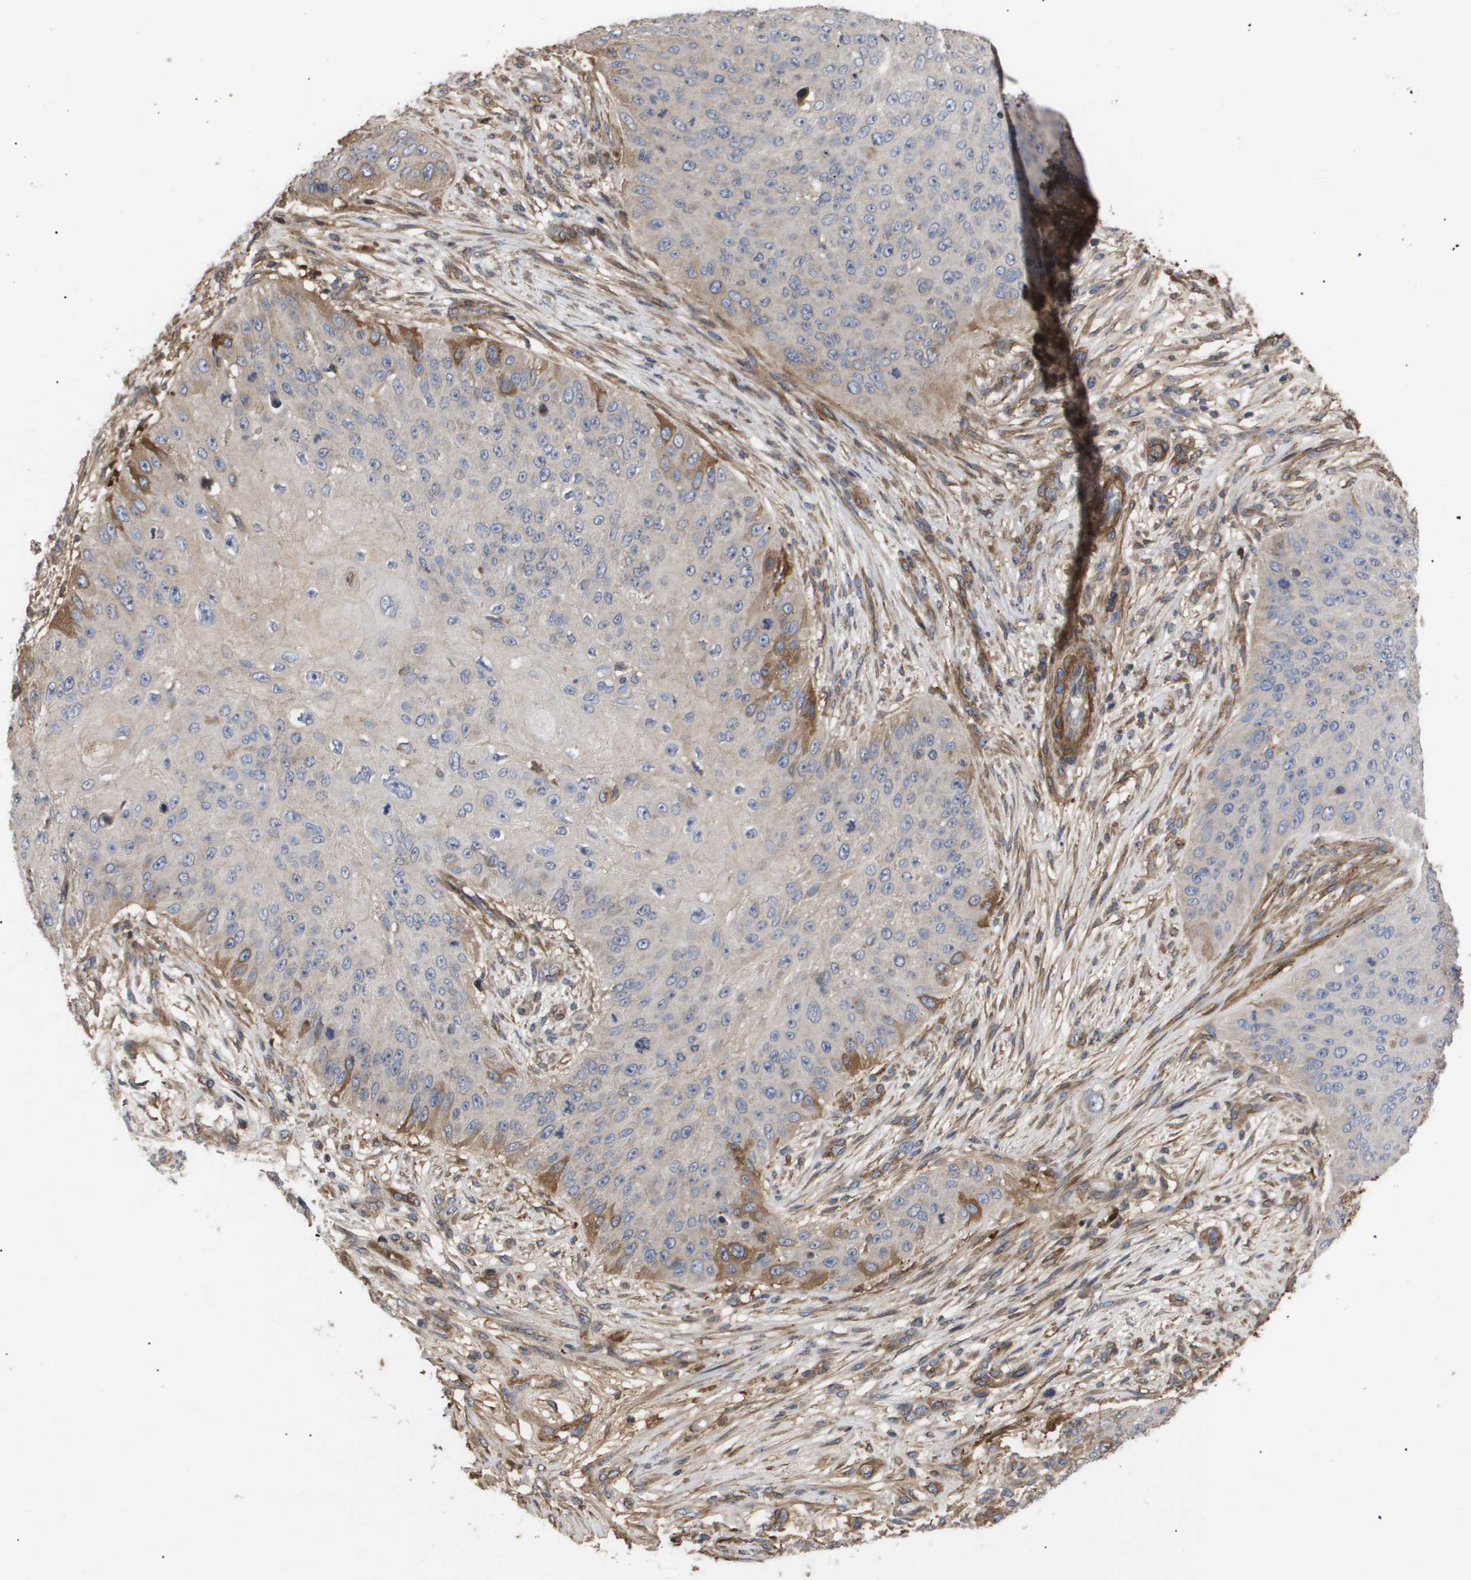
{"staining": {"intensity": "moderate", "quantity": "<25%", "location": "cytoplasmic/membranous"}, "tissue": "skin cancer", "cell_type": "Tumor cells", "image_type": "cancer", "snomed": [{"axis": "morphology", "description": "Squamous cell carcinoma, NOS"}, {"axis": "topography", "description": "Skin"}], "caption": "Protein expression analysis of human skin squamous cell carcinoma reveals moderate cytoplasmic/membranous expression in about <25% of tumor cells.", "gene": "TNS1", "patient": {"sex": "female", "age": 80}}